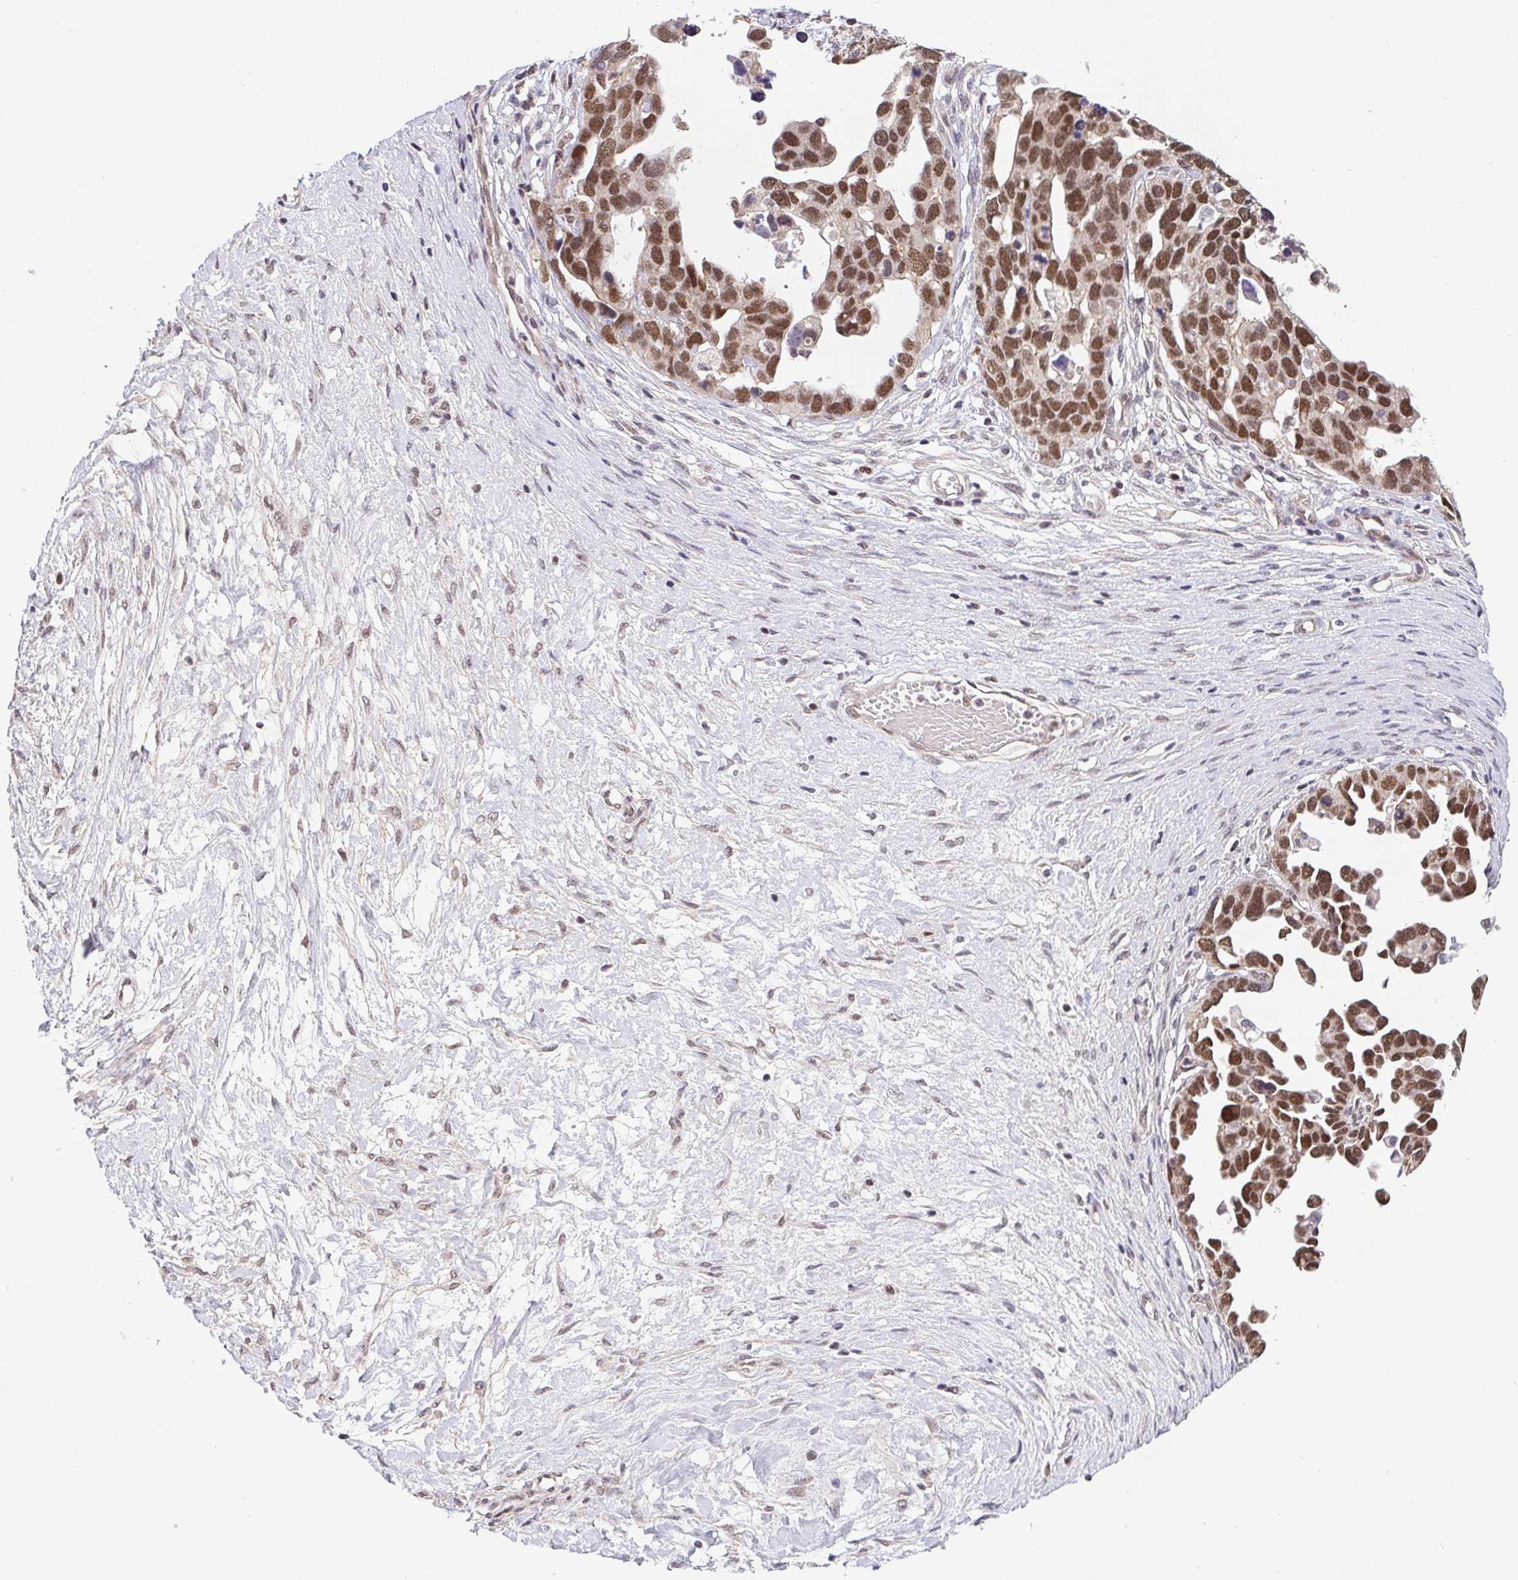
{"staining": {"intensity": "moderate", "quantity": ">75%", "location": "nuclear"}, "tissue": "ovarian cancer", "cell_type": "Tumor cells", "image_type": "cancer", "snomed": [{"axis": "morphology", "description": "Cystadenocarcinoma, serous, NOS"}, {"axis": "topography", "description": "Ovary"}], "caption": "Serous cystadenocarcinoma (ovarian) stained with a brown dye reveals moderate nuclear positive expression in about >75% of tumor cells.", "gene": "POU2F1", "patient": {"sex": "female", "age": 54}}